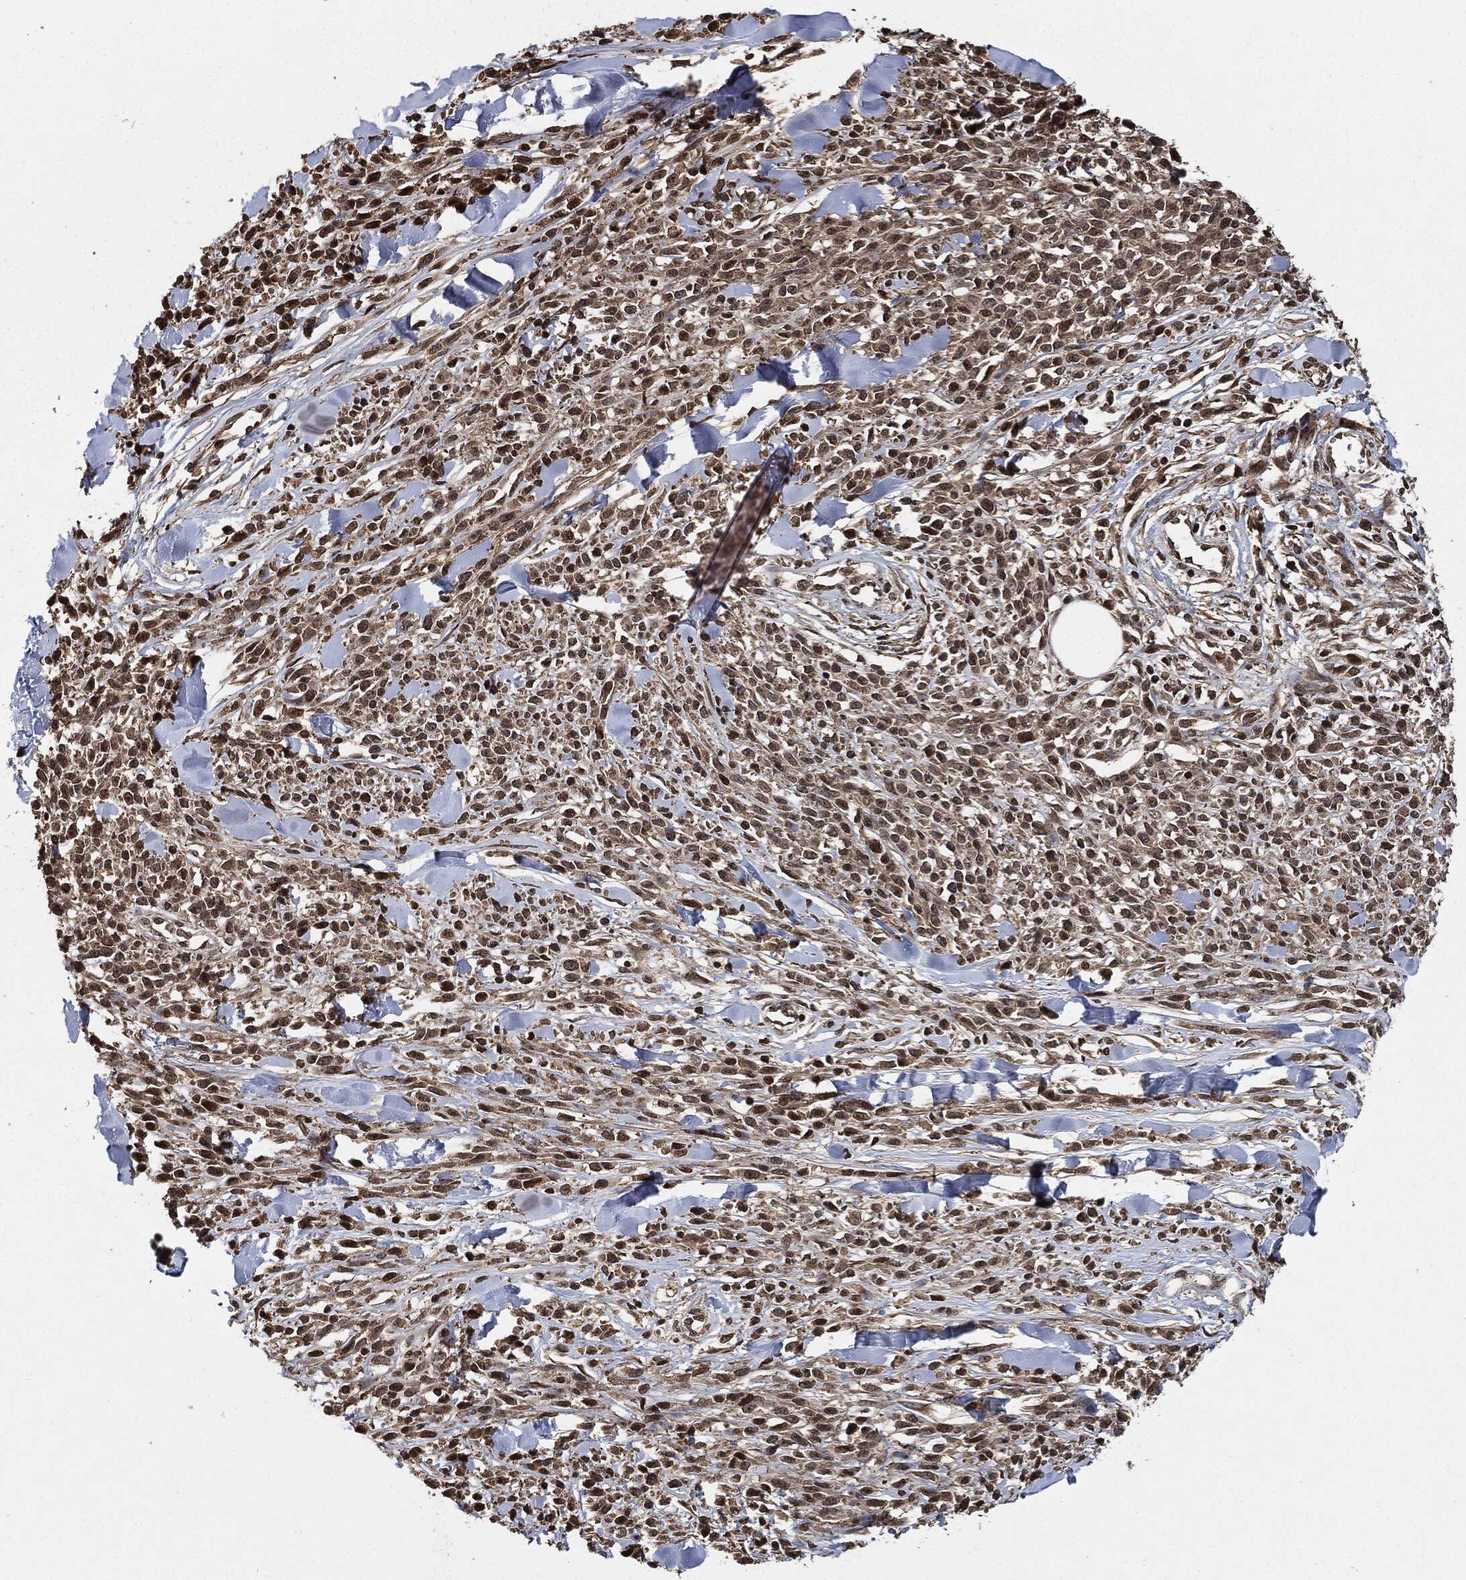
{"staining": {"intensity": "weak", "quantity": "25%-75%", "location": "cytoplasmic/membranous,nuclear"}, "tissue": "melanoma", "cell_type": "Tumor cells", "image_type": "cancer", "snomed": [{"axis": "morphology", "description": "Malignant melanoma, NOS"}, {"axis": "topography", "description": "Skin"}, {"axis": "topography", "description": "Skin of trunk"}], "caption": "Immunohistochemical staining of malignant melanoma exhibits weak cytoplasmic/membranous and nuclear protein staining in about 25%-75% of tumor cells.", "gene": "PDK1", "patient": {"sex": "male", "age": 74}}